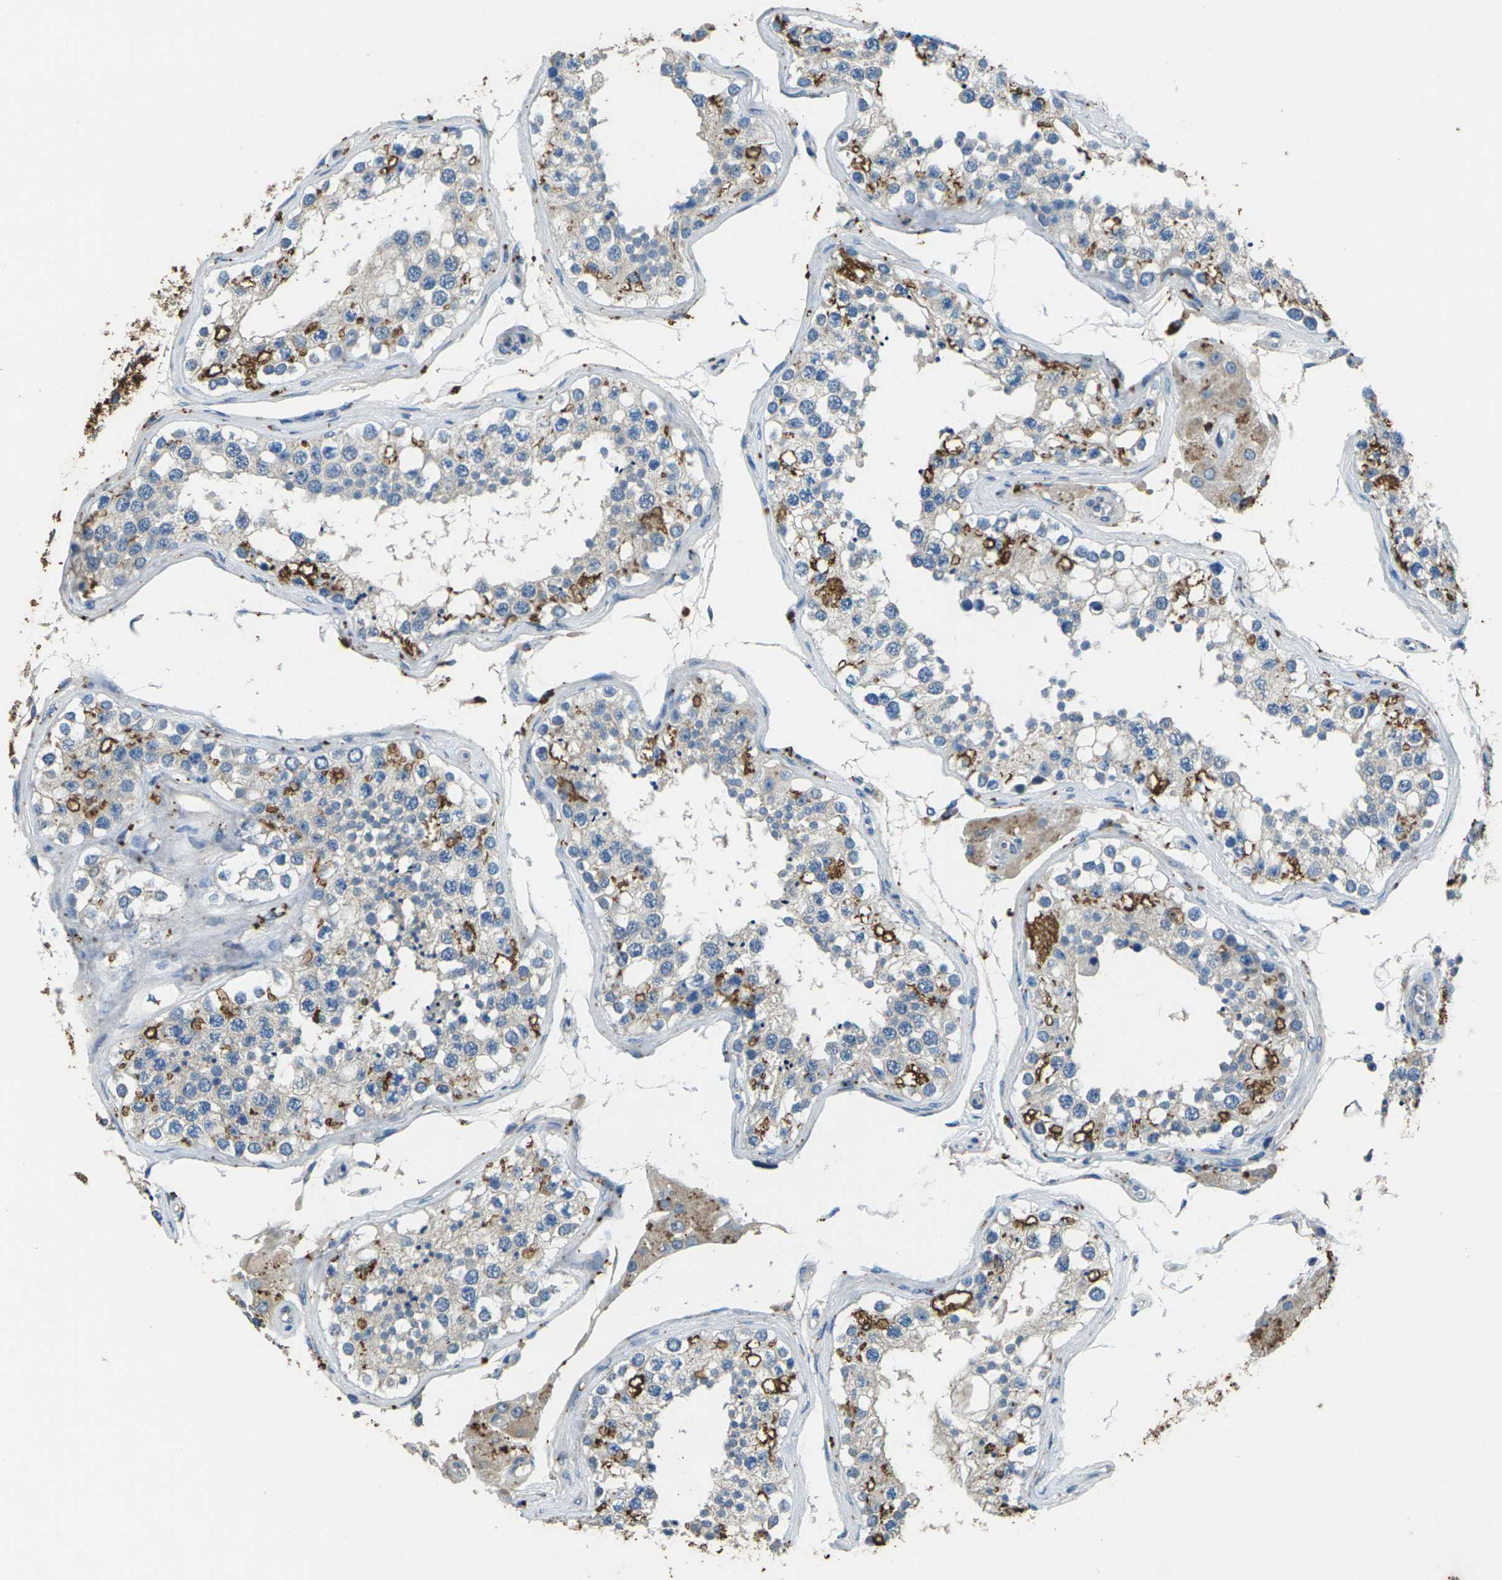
{"staining": {"intensity": "moderate", "quantity": "25%-75%", "location": "cytoplasmic/membranous"}, "tissue": "testis", "cell_type": "Cells in seminiferous ducts", "image_type": "normal", "snomed": [{"axis": "morphology", "description": "Normal tissue, NOS"}, {"axis": "topography", "description": "Testis"}], "caption": "Protein analysis of normal testis shows moderate cytoplasmic/membranous expression in about 25%-75% of cells in seminiferous ducts.", "gene": "SIGLEC14", "patient": {"sex": "male", "age": 68}}